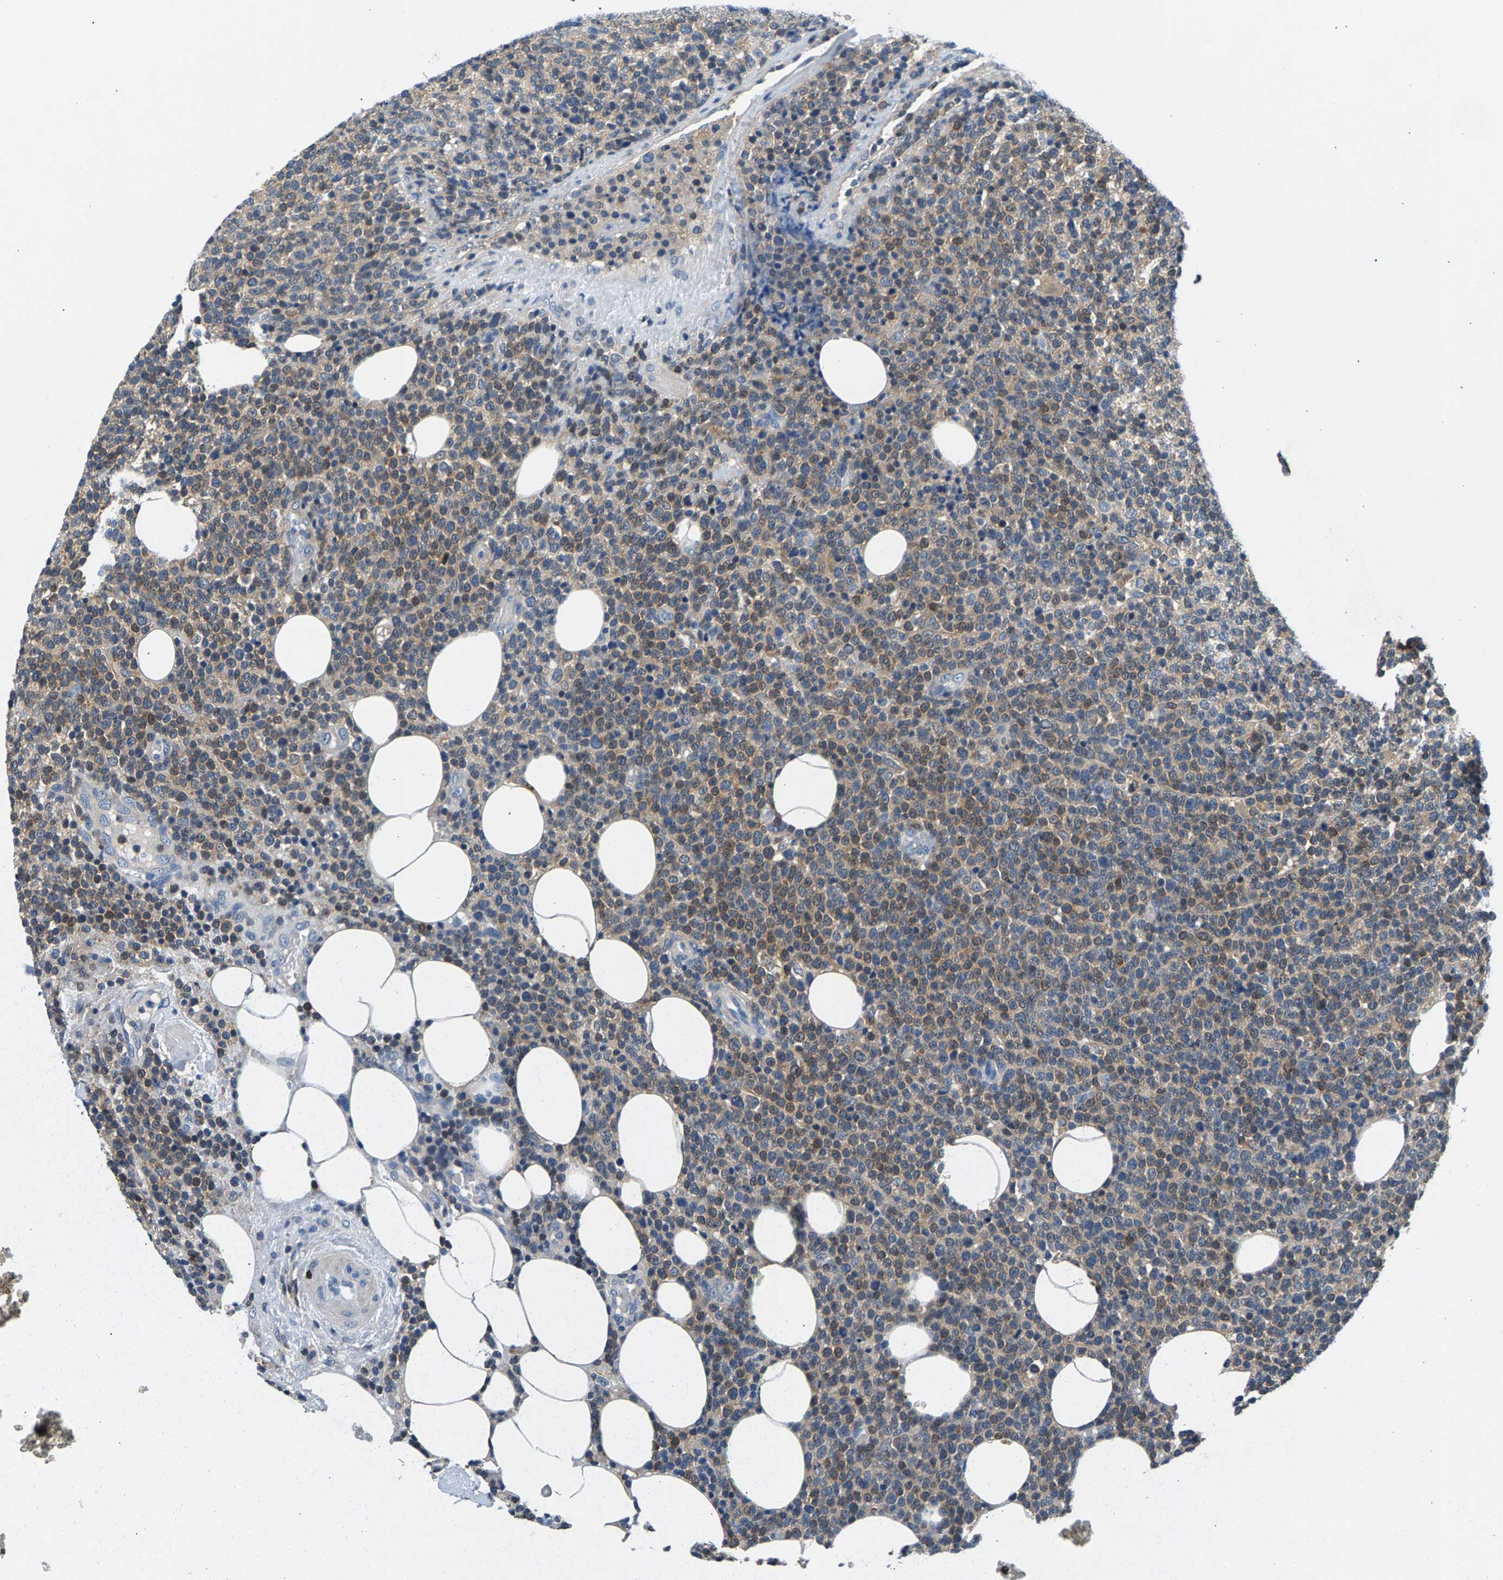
{"staining": {"intensity": "weak", "quantity": "25%-75%", "location": "cytoplasmic/membranous"}, "tissue": "lymphoma", "cell_type": "Tumor cells", "image_type": "cancer", "snomed": [{"axis": "morphology", "description": "Malignant lymphoma, non-Hodgkin's type, High grade"}, {"axis": "topography", "description": "Lymph node"}], "caption": "High-grade malignant lymphoma, non-Hodgkin's type tissue exhibits weak cytoplasmic/membranous staining in about 25%-75% of tumor cells Using DAB (3,3'-diaminobenzidine) (brown) and hematoxylin (blue) stains, captured at high magnification using brightfield microscopy.", "gene": "NT5C", "patient": {"sex": "male", "age": 61}}